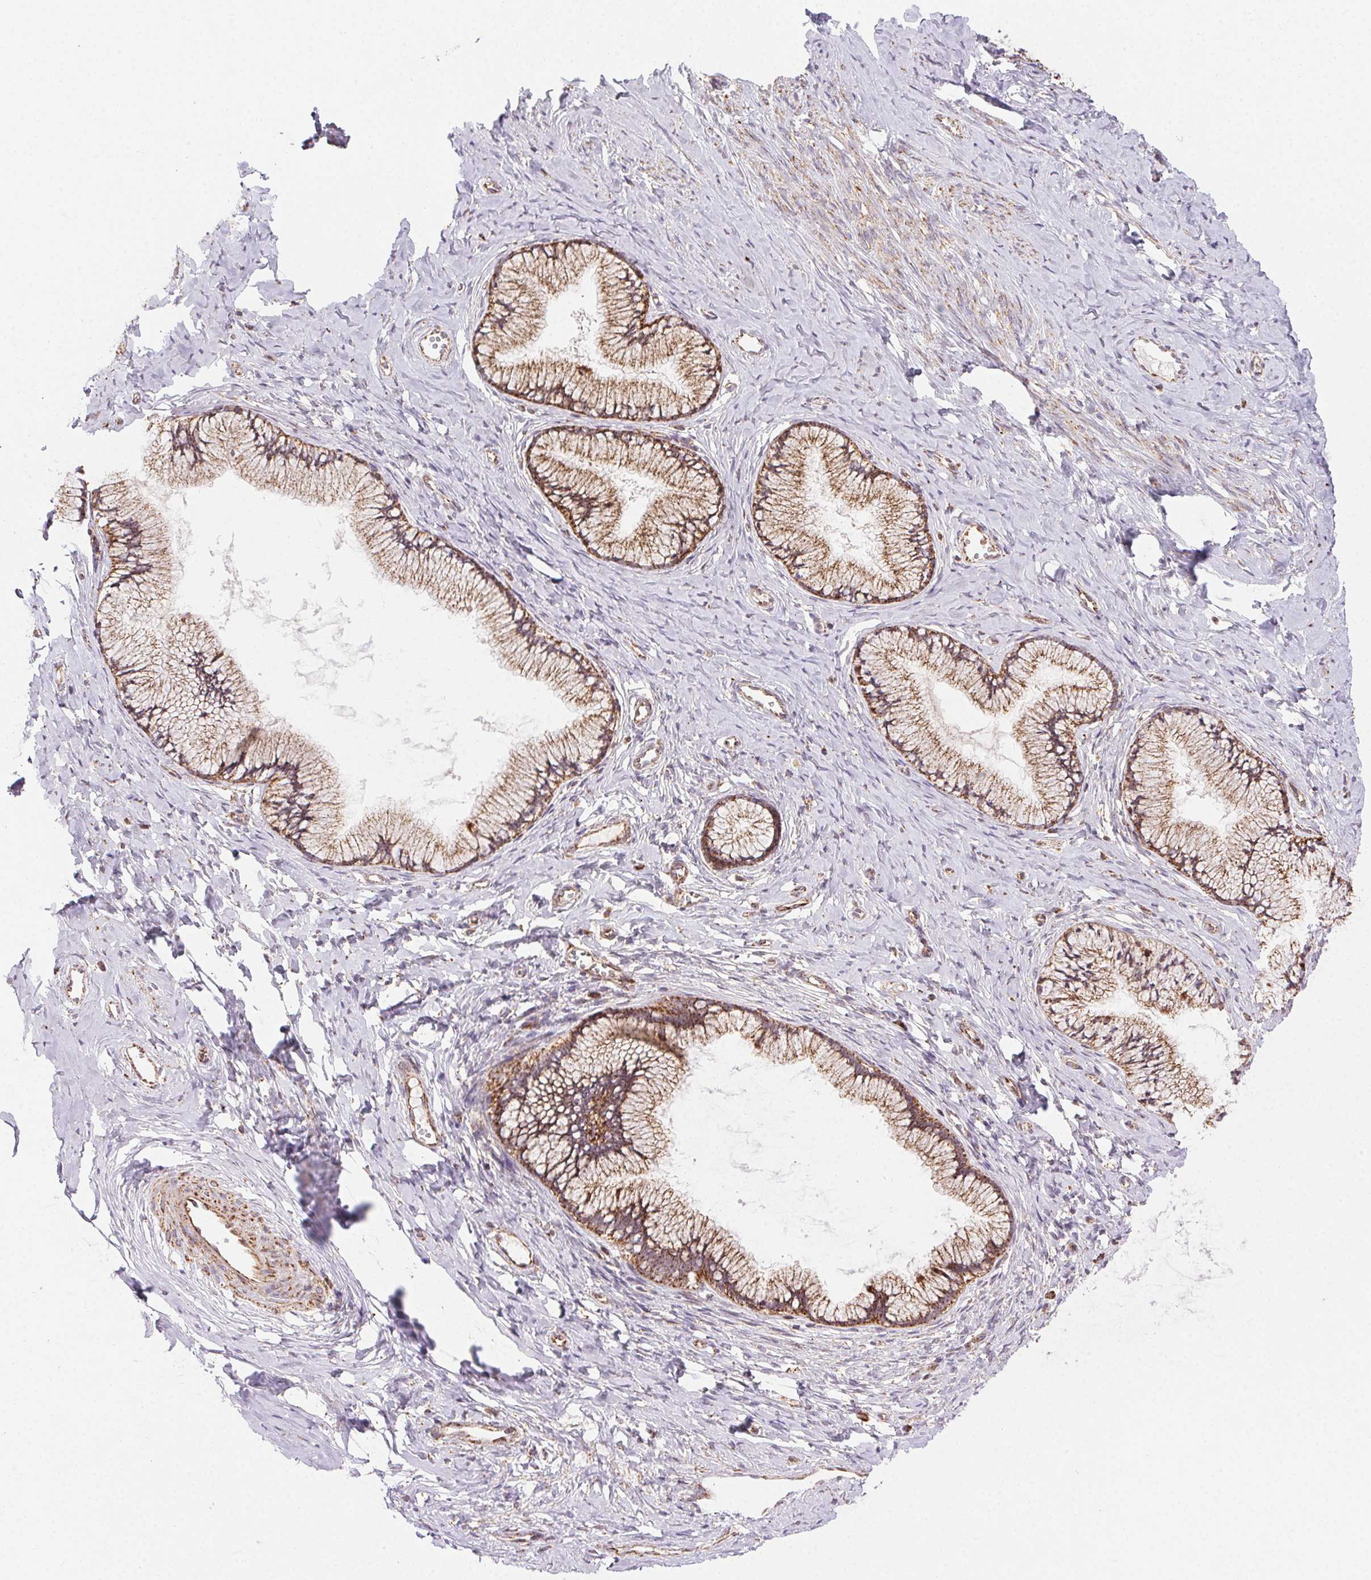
{"staining": {"intensity": "moderate", "quantity": ">75%", "location": "cytoplasmic/membranous"}, "tissue": "cervix", "cell_type": "Glandular cells", "image_type": "normal", "snomed": [{"axis": "morphology", "description": "Normal tissue, NOS"}, {"axis": "topography", "description": "Cervix"}], "caption": "Immunohistochemical staining of normal cervix displays >75% levels of moderate cytoplasmic/membranous protein staining in approximately >75% of glandular cells. (DAB IHC with brightfield microscopy, high magnification).", "gene": "CLPB", "patient": {"sex": "female", "age": 40}}